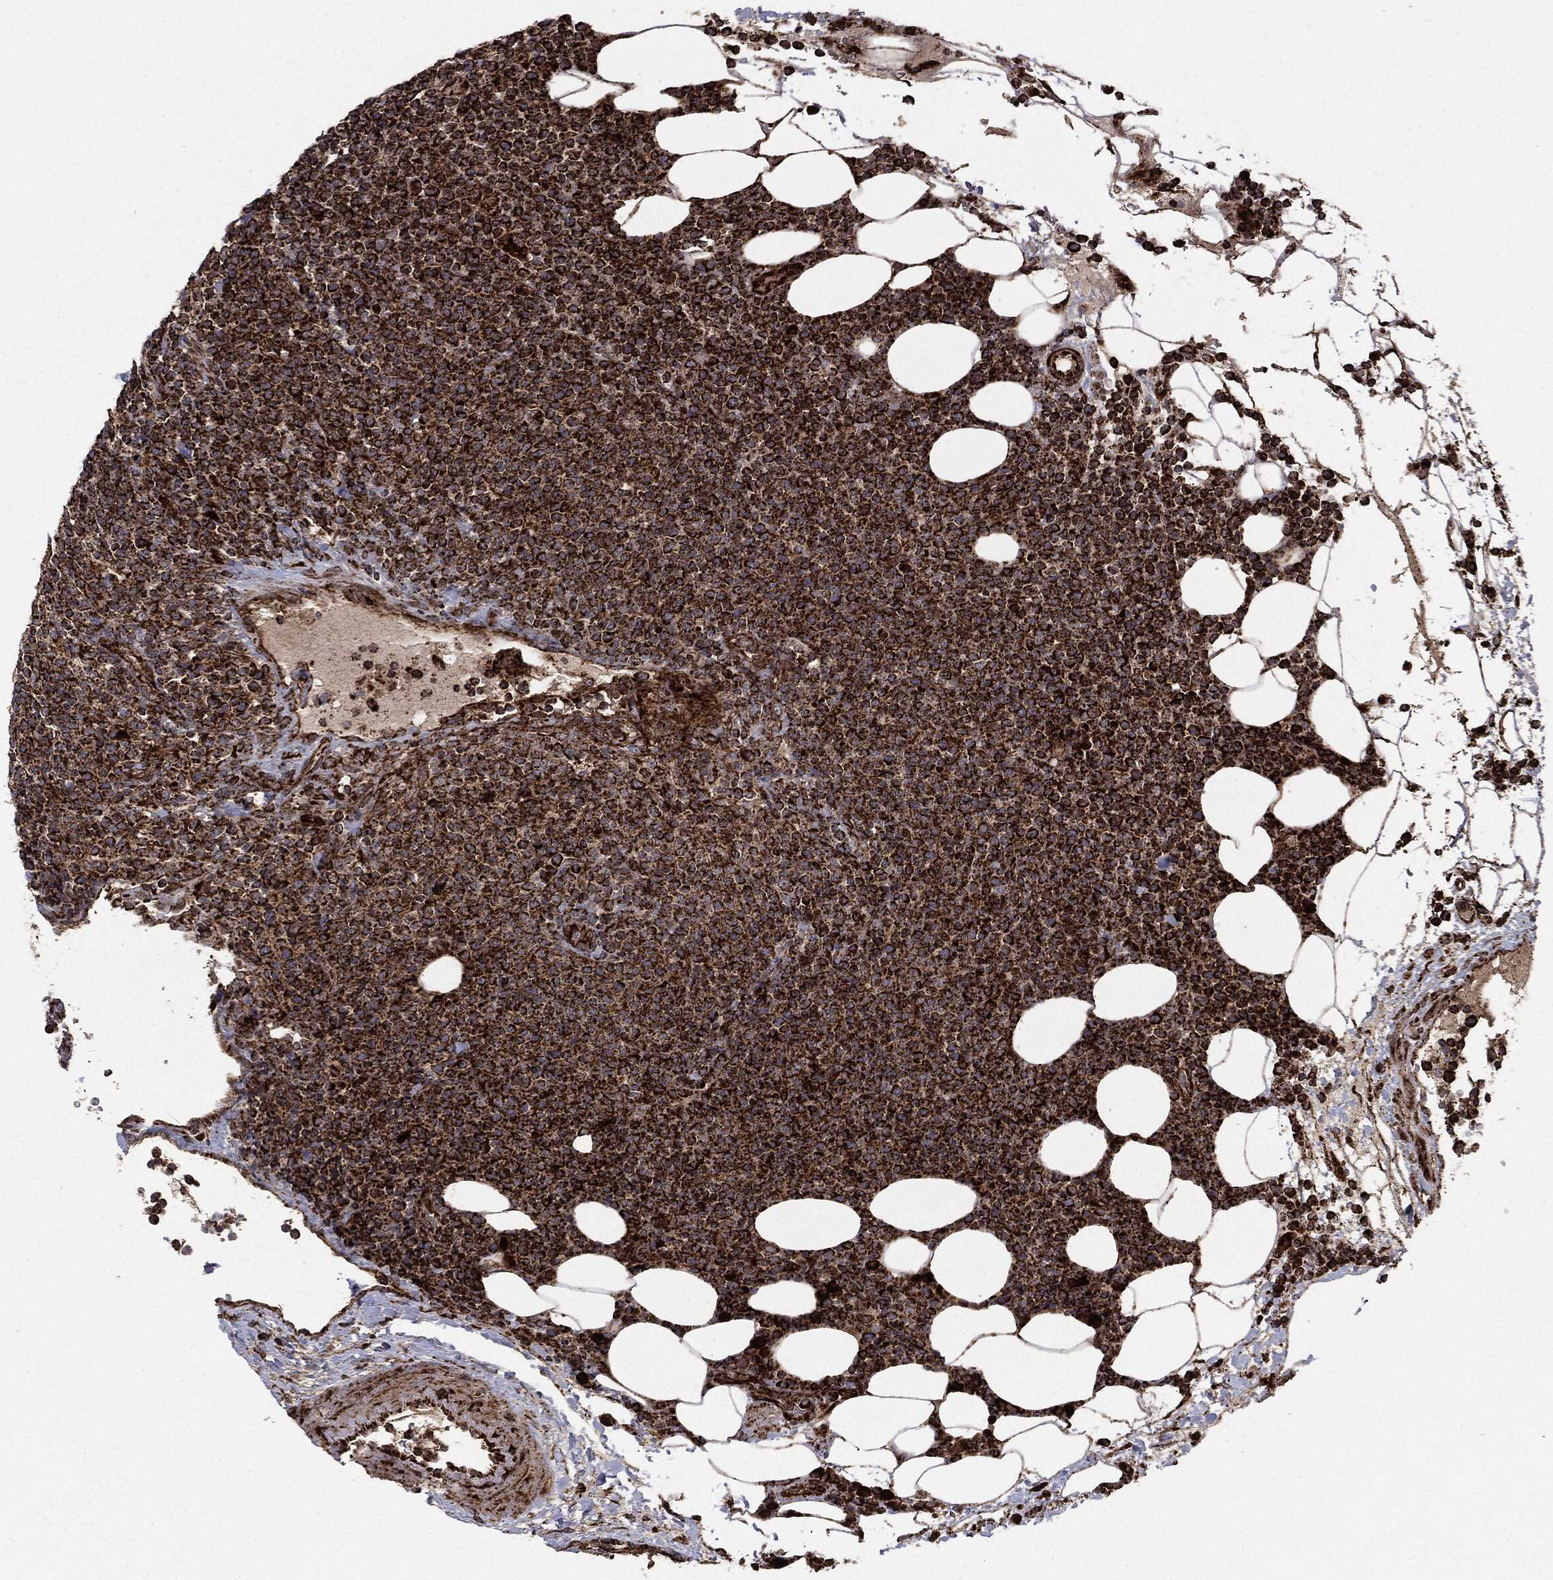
{"staining": {"intensity": "strong", "quantity": ">75%", "location": "cytoplasmic/membranous"}, "tissue": "lymphoma", "cell_type": "Tumor cells", "image_type": "cancer", "snomed": [{"axis": "morphology", "description": "Malignant lymphoma, non-Hodgkin's type, High grade"}, {"axis": "topography", "description": "Lymph node"}], "caption": "Approximately >75% of tumor cells in human lymphoma display strong cytoplasmic/membranous protein staining as visualized by brown immunohistochemical staining.", "gene": "MAP2K1", "patient": {"sex": "male", "age": 61}}